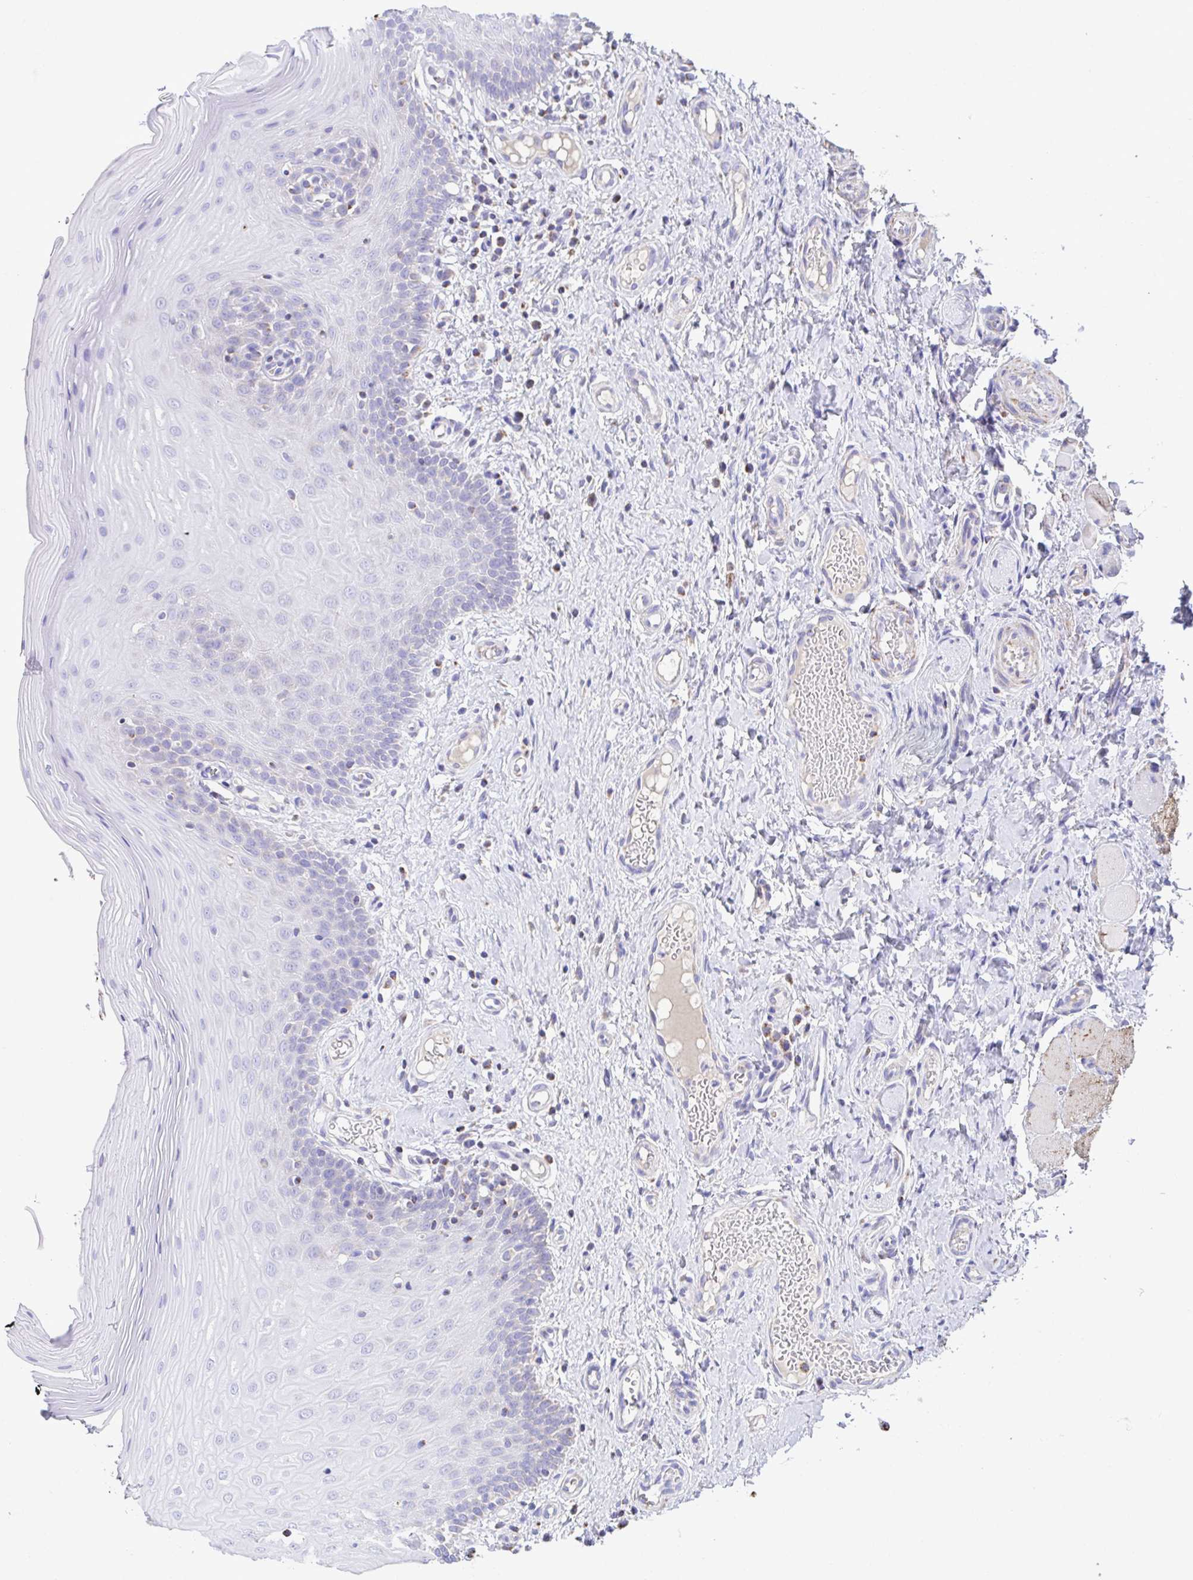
{"staining": {"intensity": "weak", "quantity": "<25%", "location": "cytoplasmic/membranous"}, "tissue": "oral mucosa", "cell_type": "Squamous epithelial cells", "image_type": "normal", "snomed": [{"axis": "morphology", "description": "Normal tissue, NOS"}, {"axis": "topography", "description": "Oral tissue"}, {"axis": "topography", "description": "Tounge, NOS"}], "caption": "Squamous epithelial cells show no significant protein expression in unremarkable oral mucosa. The staining is performed using DAB brown chromogen with nuclei counter-stained in using hematoxylin.", "gene": "PCMTD2", "patient": {"sex": "female", "age": 58}}